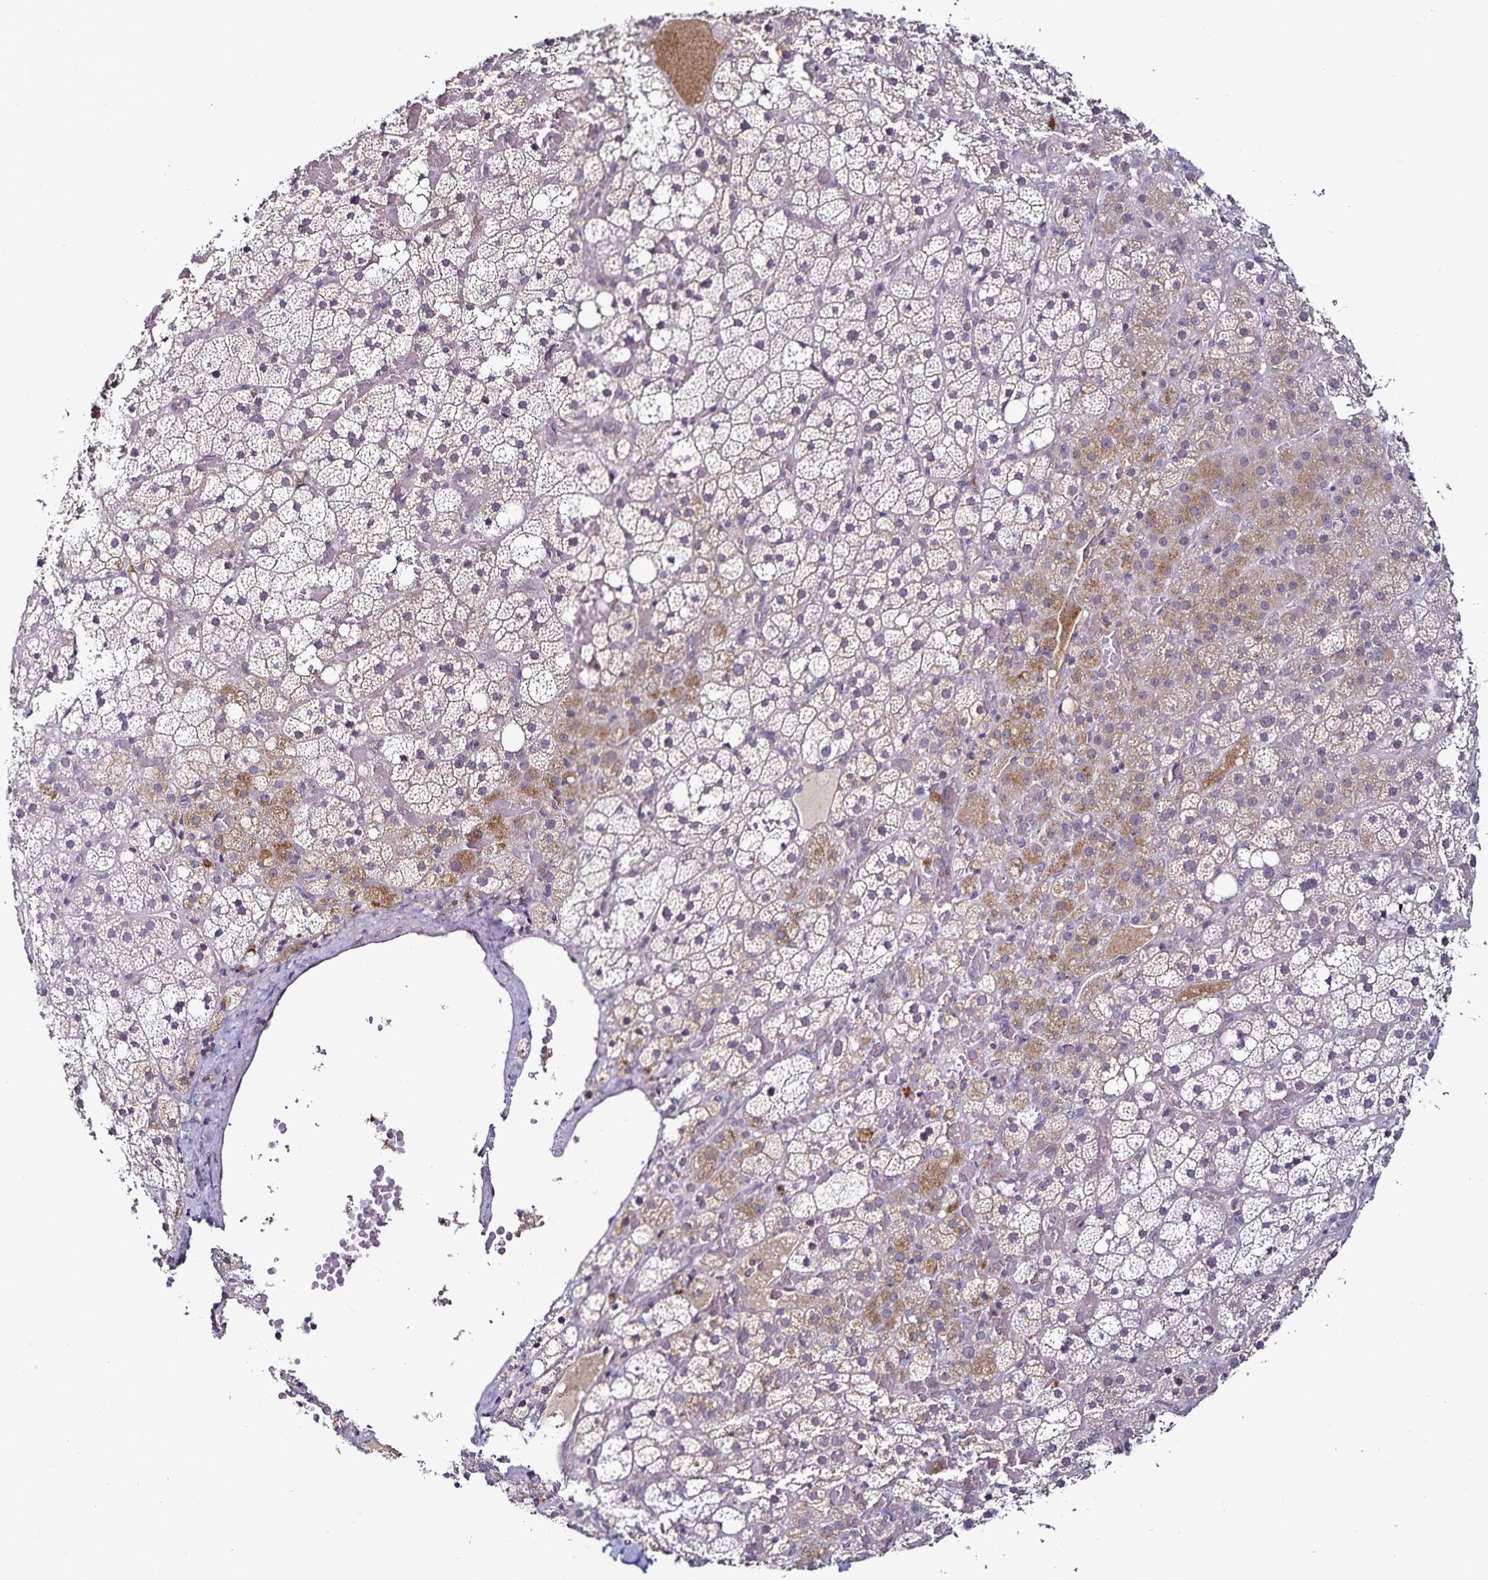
{"staining": {"intensity": "moderate", "quantity": "<25%", "location": "cytoplasmic/membranous"}, "tissue": "adrenal gland", "cell_type": "Glandular cells", "image_type": "normal", "snomed": [{"axis": "morphology", "description": "Normal tissue, NOS"}, {"axis": "topography", "description": "Adrenal gland"}], "caption": "The immunohistochemical stain highlights moderate cytoplasmic/membranous positivity in glandular cells of benign adrenal gland. Using DAB (3,3'-diaminobenzidine) (brown) and hematoxylin (blue) stains, captured at high magnification using brightfield microscopy.", "gene": "ACSL5", "patient": {"sex": "male", "age": 53}}